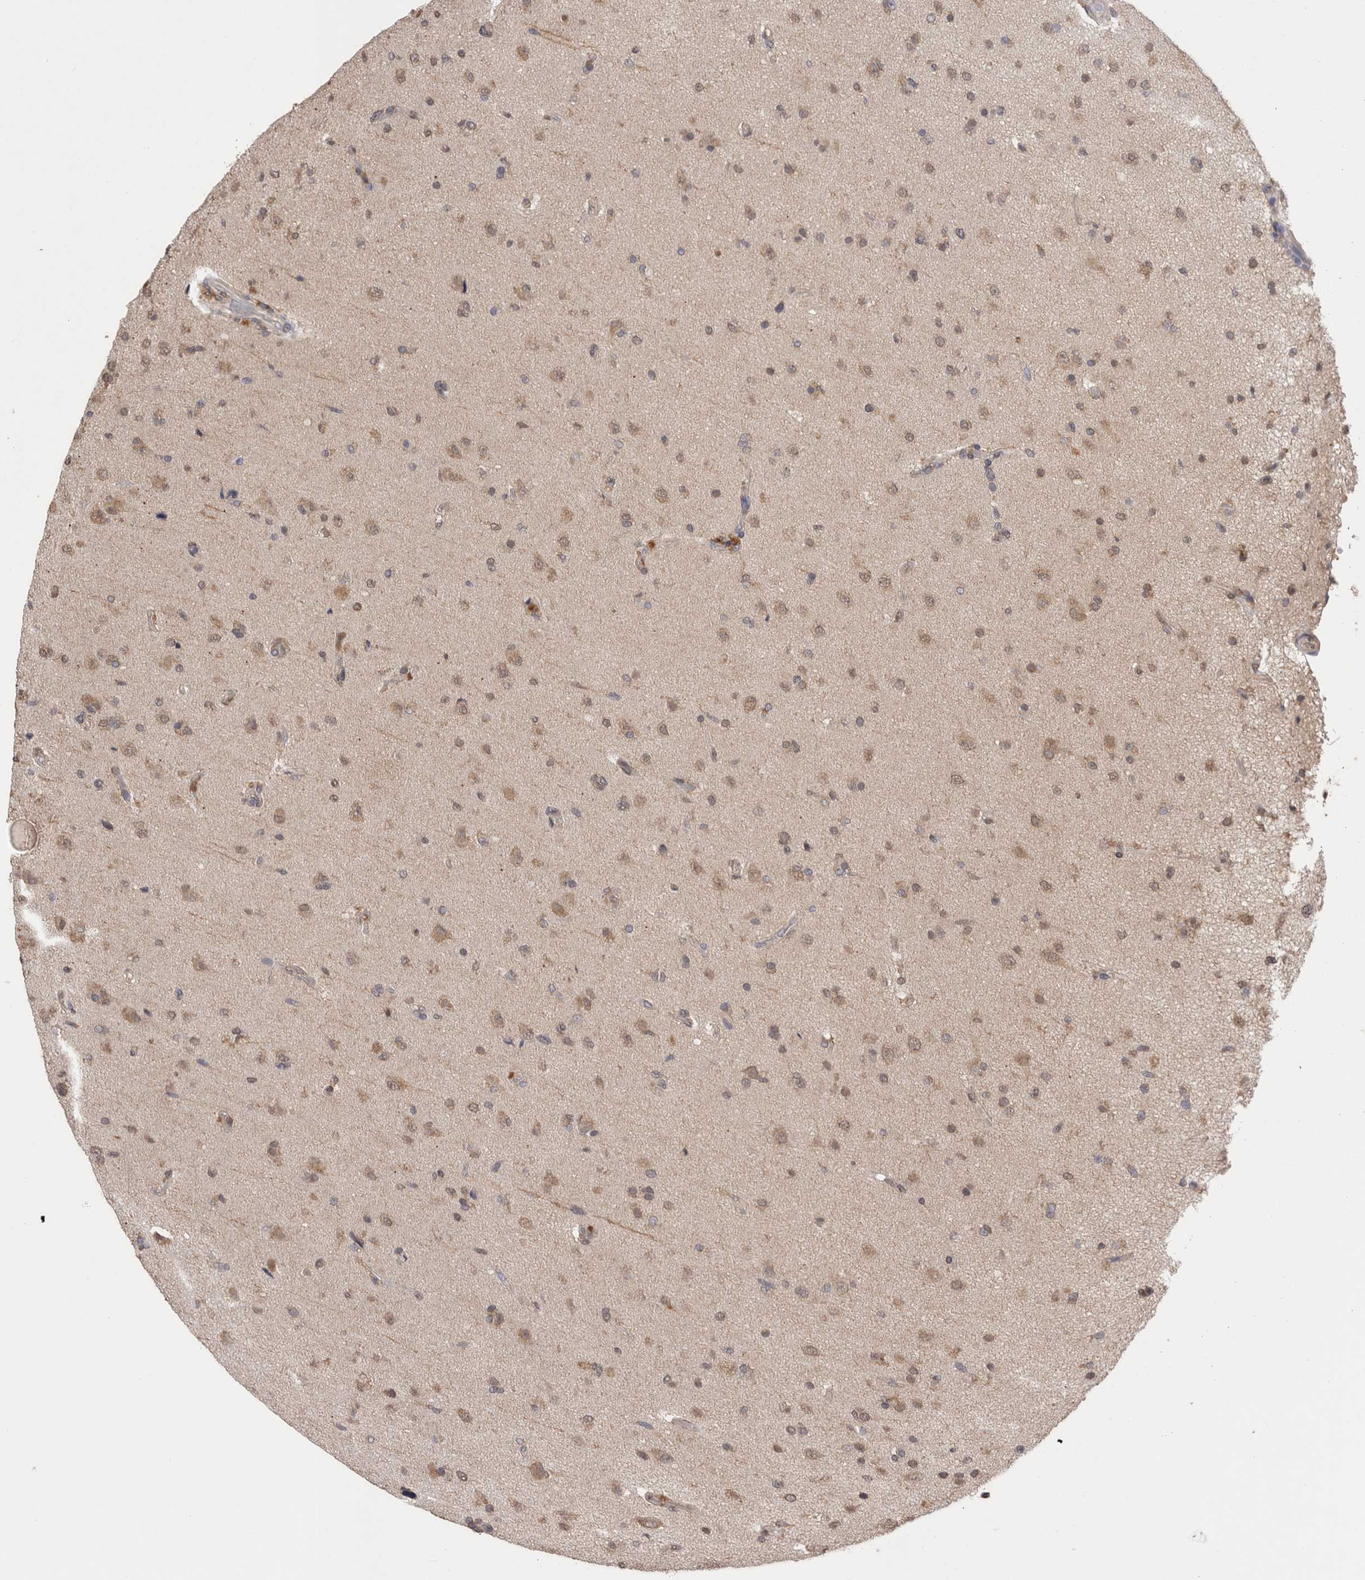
{"staining": {"intensity": "weak", "quantity": ">75%", "location": "cytoplasmic/membranous,nuclear"}, "tissue": "glioma", "cell_type": "Tumor cells", "image_type": "cancer", "snomed": [{"axis": "morphology", "description": "Glioma, malignant, High grade"}, {"axis": "topography", "description": "Brain"}], "caption": "Malignant glioma (high-grade) tissue shows weak cytoplasmic/membranous and nuclear positivity in about >75% of tumor cells (Brightfield microscopy of DAB IHC at high magnification).", "gene": "GRK5", "patient": {"sex": "male", "age": 72}}